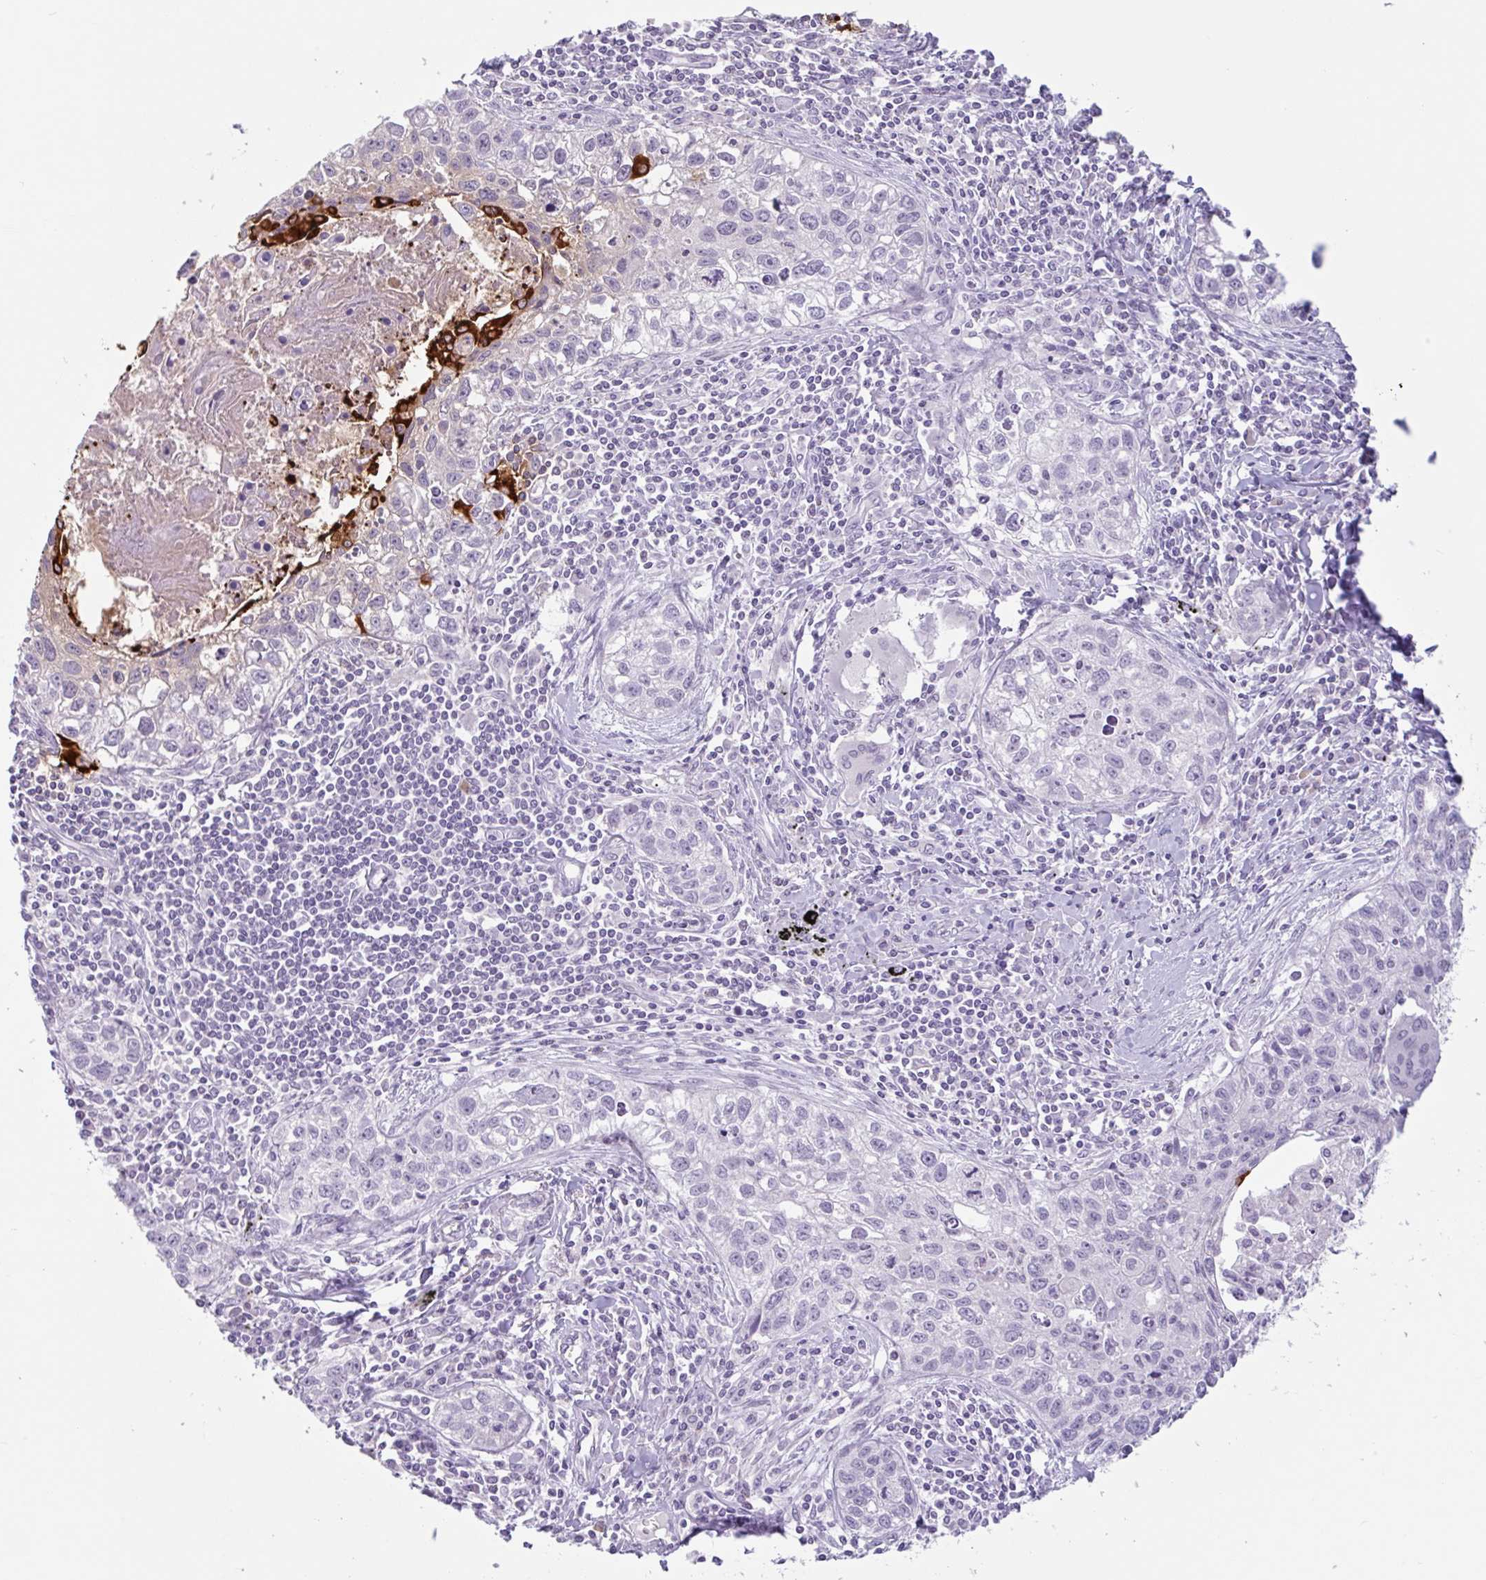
{"staining": {"intensity": "negative", "quantity": "none", "location": "none"}, "tissue": "lung cancer", "cell_type": "Tumor cells", "image_type": "cancer", "snomed": [{"axis": "morphology", "description": "Squamous cell carcinoma, NOS"}, {"axis": "topography", "description": "Lung"}], "caption": "Human lung squamous cell carcinoma stained for a protein using immunohistochemistry demonstrates no staining in tumor cells.", "gene": "CTSE", "patient": {"sex": "male", "age": 74}}